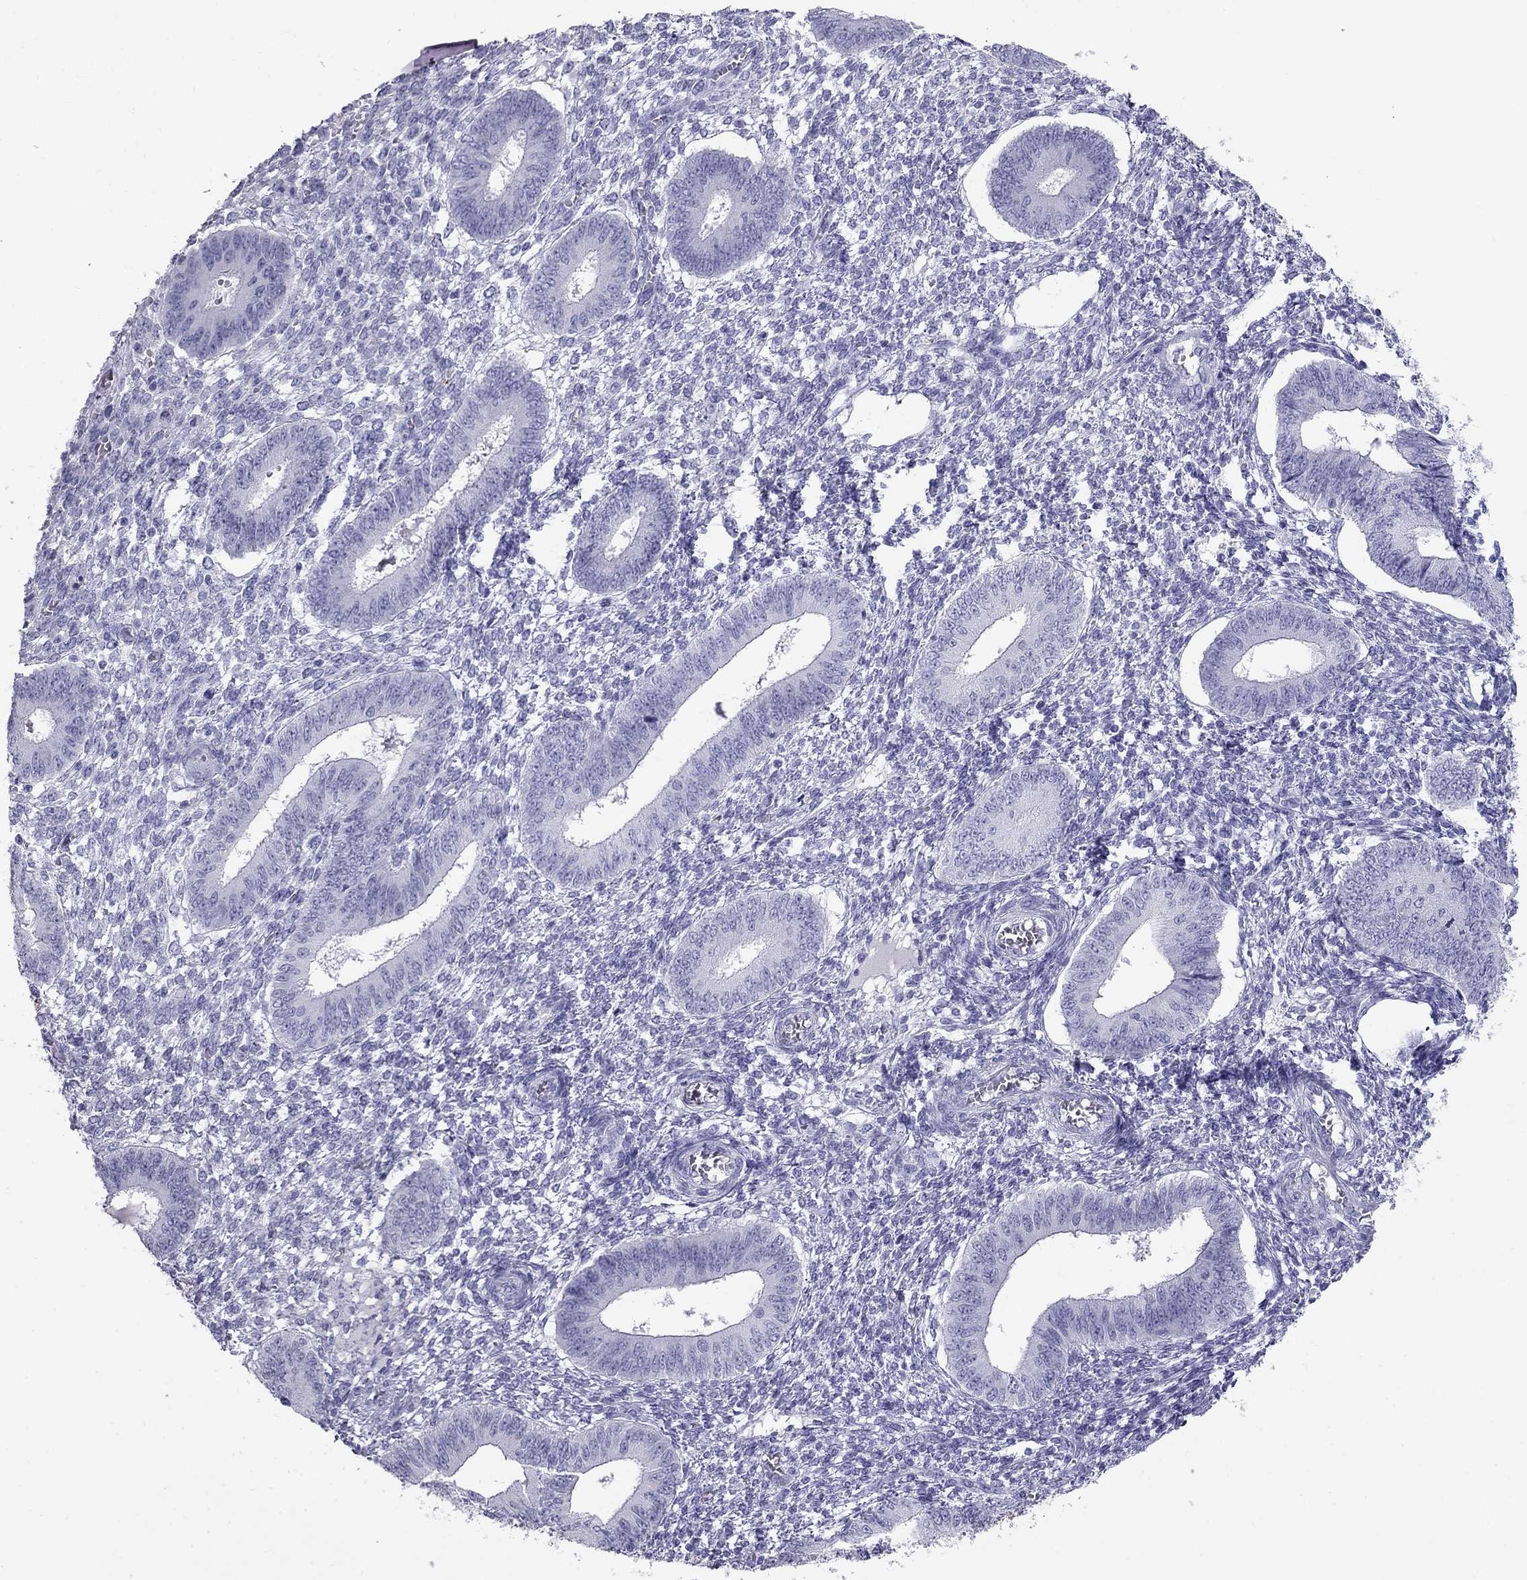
{"staining": {"intensity": "negative", "quantity": "none", "location": "none"}, "tissue": "endometrium", "cell_type": "Cells in endometrial stroma", "image_type": "normal", "snomed": [{"axis": "morphology", "description": "Normal tissue, NOS"}, {"axis": "topography", "description": "Endometrium"}], "caption": "DAB immunohistochemical staining of unremarkable human endometrium displays no significant positivity in cells in endometrial stroma. (DAB (3,3'-diaminobenzidine) immunohistochemistry (IHC), high magnification).", "gene": "KLRG1", "patient": {"sex": "female", "age": 42}}